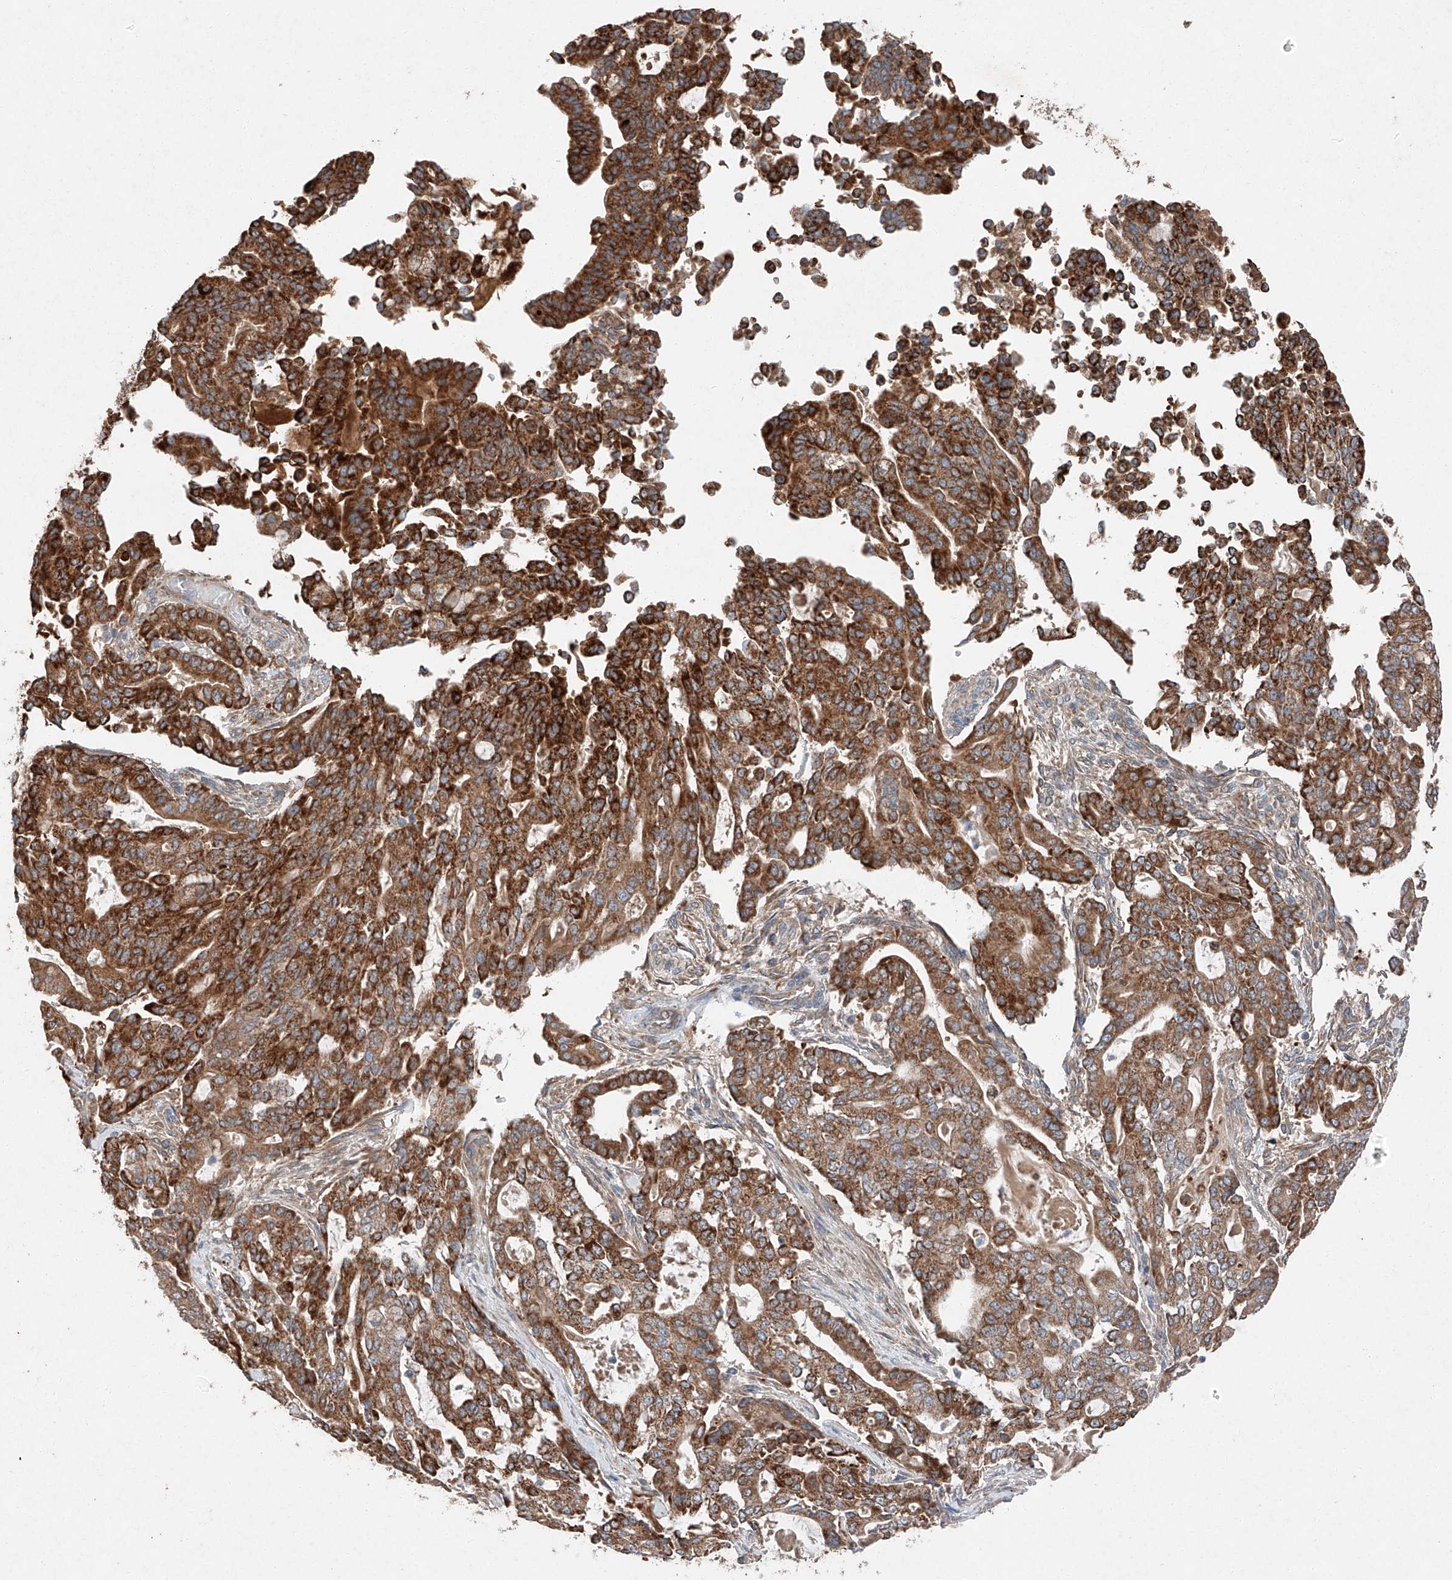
{"staining": {"intensity": "strong", "quantity": ">75%", "location": "cytoplasmic/membranous"}, "tissue": "pancreatic cancer", "cell_type": "Tumor cells", "image_type": "cancer", "snomed": [{"axis": "morphology", "description": "Adenocarcinoma, NOS"}, {"axis": "topography", "description": "Pancreas"}], "caption": "High-power microscopy captured an immunohistochemistry photomicrograph of pancreatic adenocarcinoma, revealing strong cytoplasmic/membranous staining in about >75% of tumor cells. (DAB (3,3'-diaminobenzidine) = brown stain, brightfield microscopy at high magnification).", "gene": "RUSC1", "patient": {"sex": "male", "age": 63}}